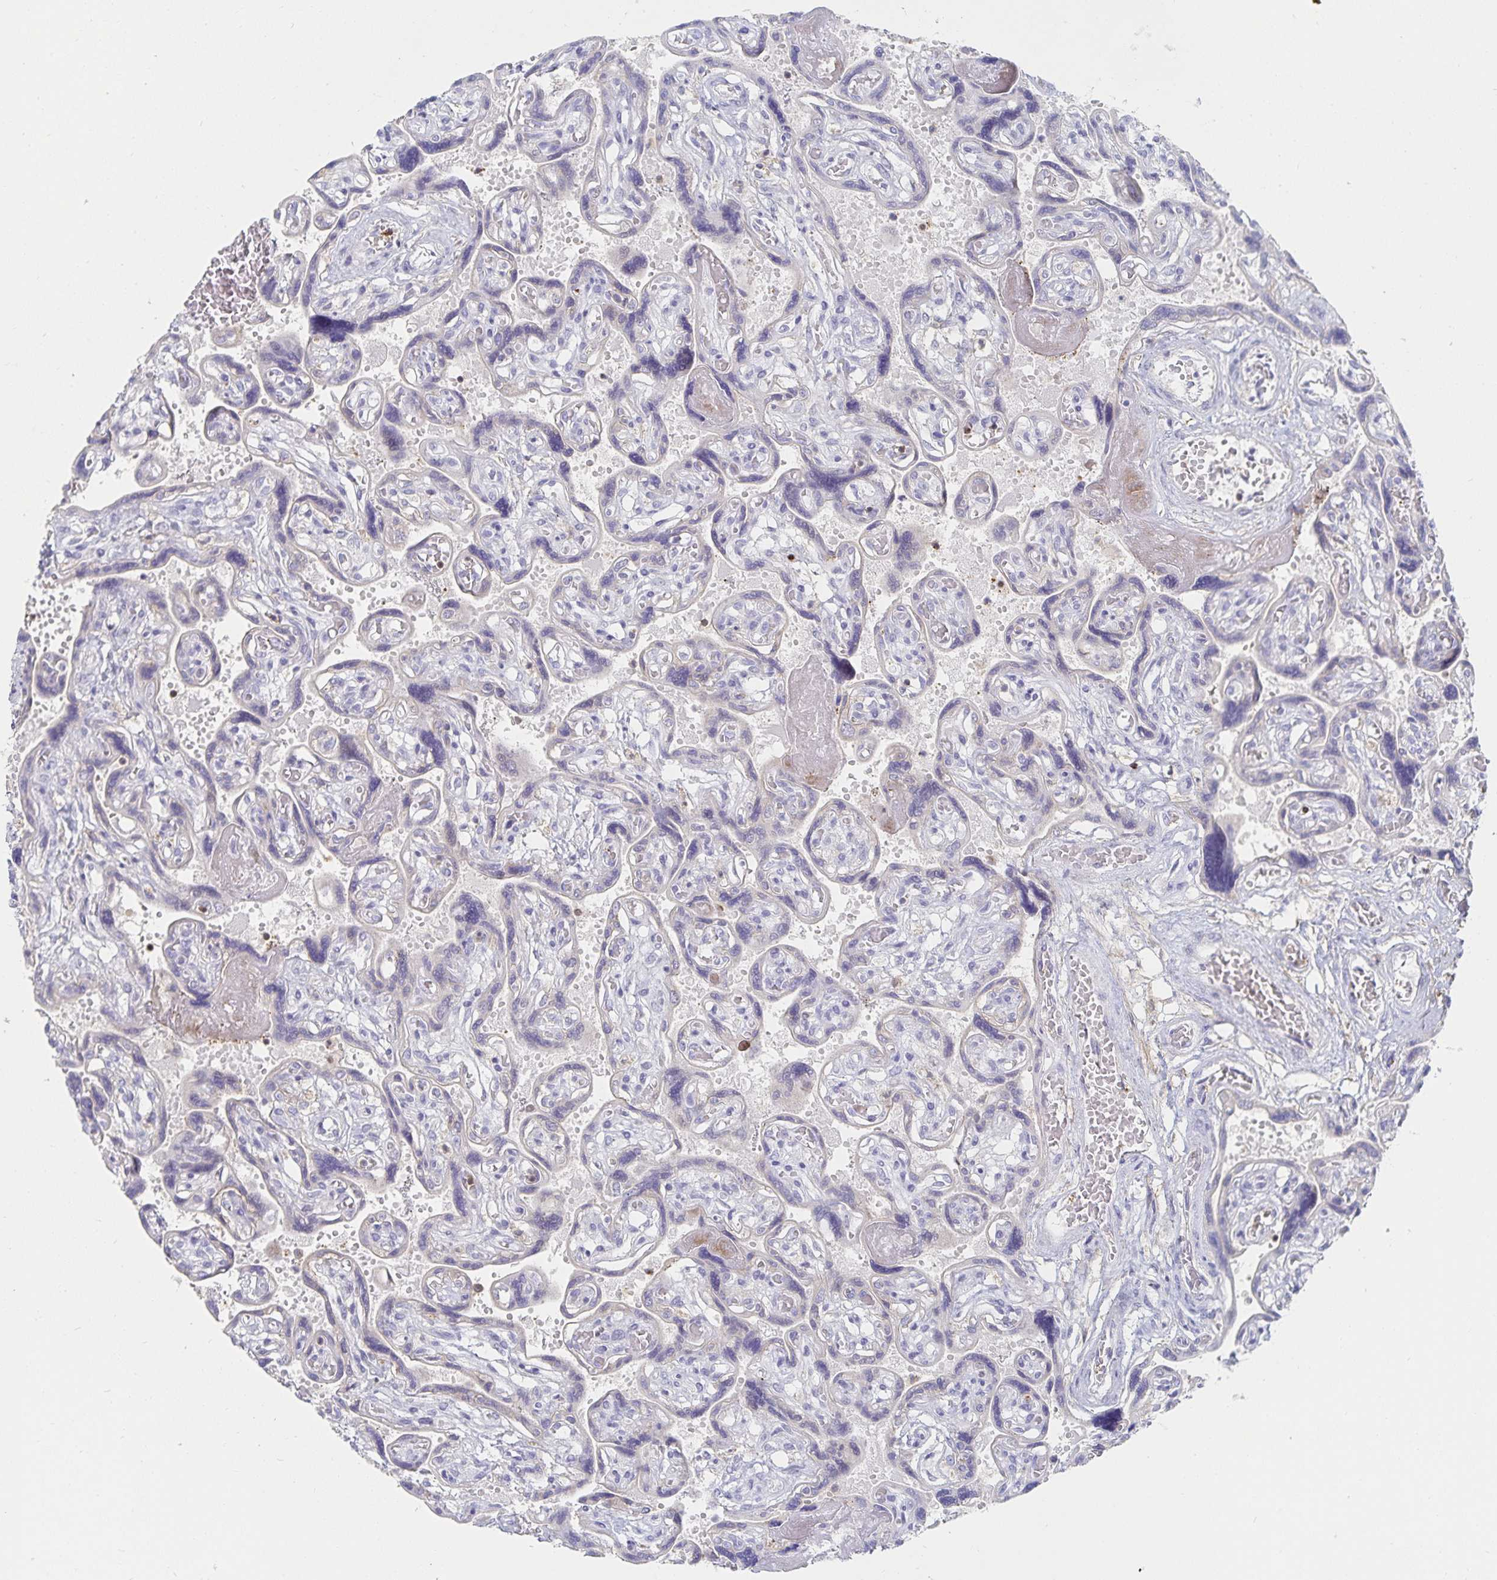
{"staining": {"intensity": "negative", "quantity": "none", "location": "none"}, "tissue": "placenta", "cell_type": "Decidual cells", "image_type": "normal", "snomed": [{"axis": "morphology", "description": "Normal tissue, NOS"}, {"axis": "topography", "description": "Placenta"}], "caption": "High power microscopy photomicrograph of an immunohistochemistry photomicrograph of normal placenta, revealing no significant positivity in decidual cells.", "gene": "PIK3CD", "patient": {"sex": "female", "age": 32}}